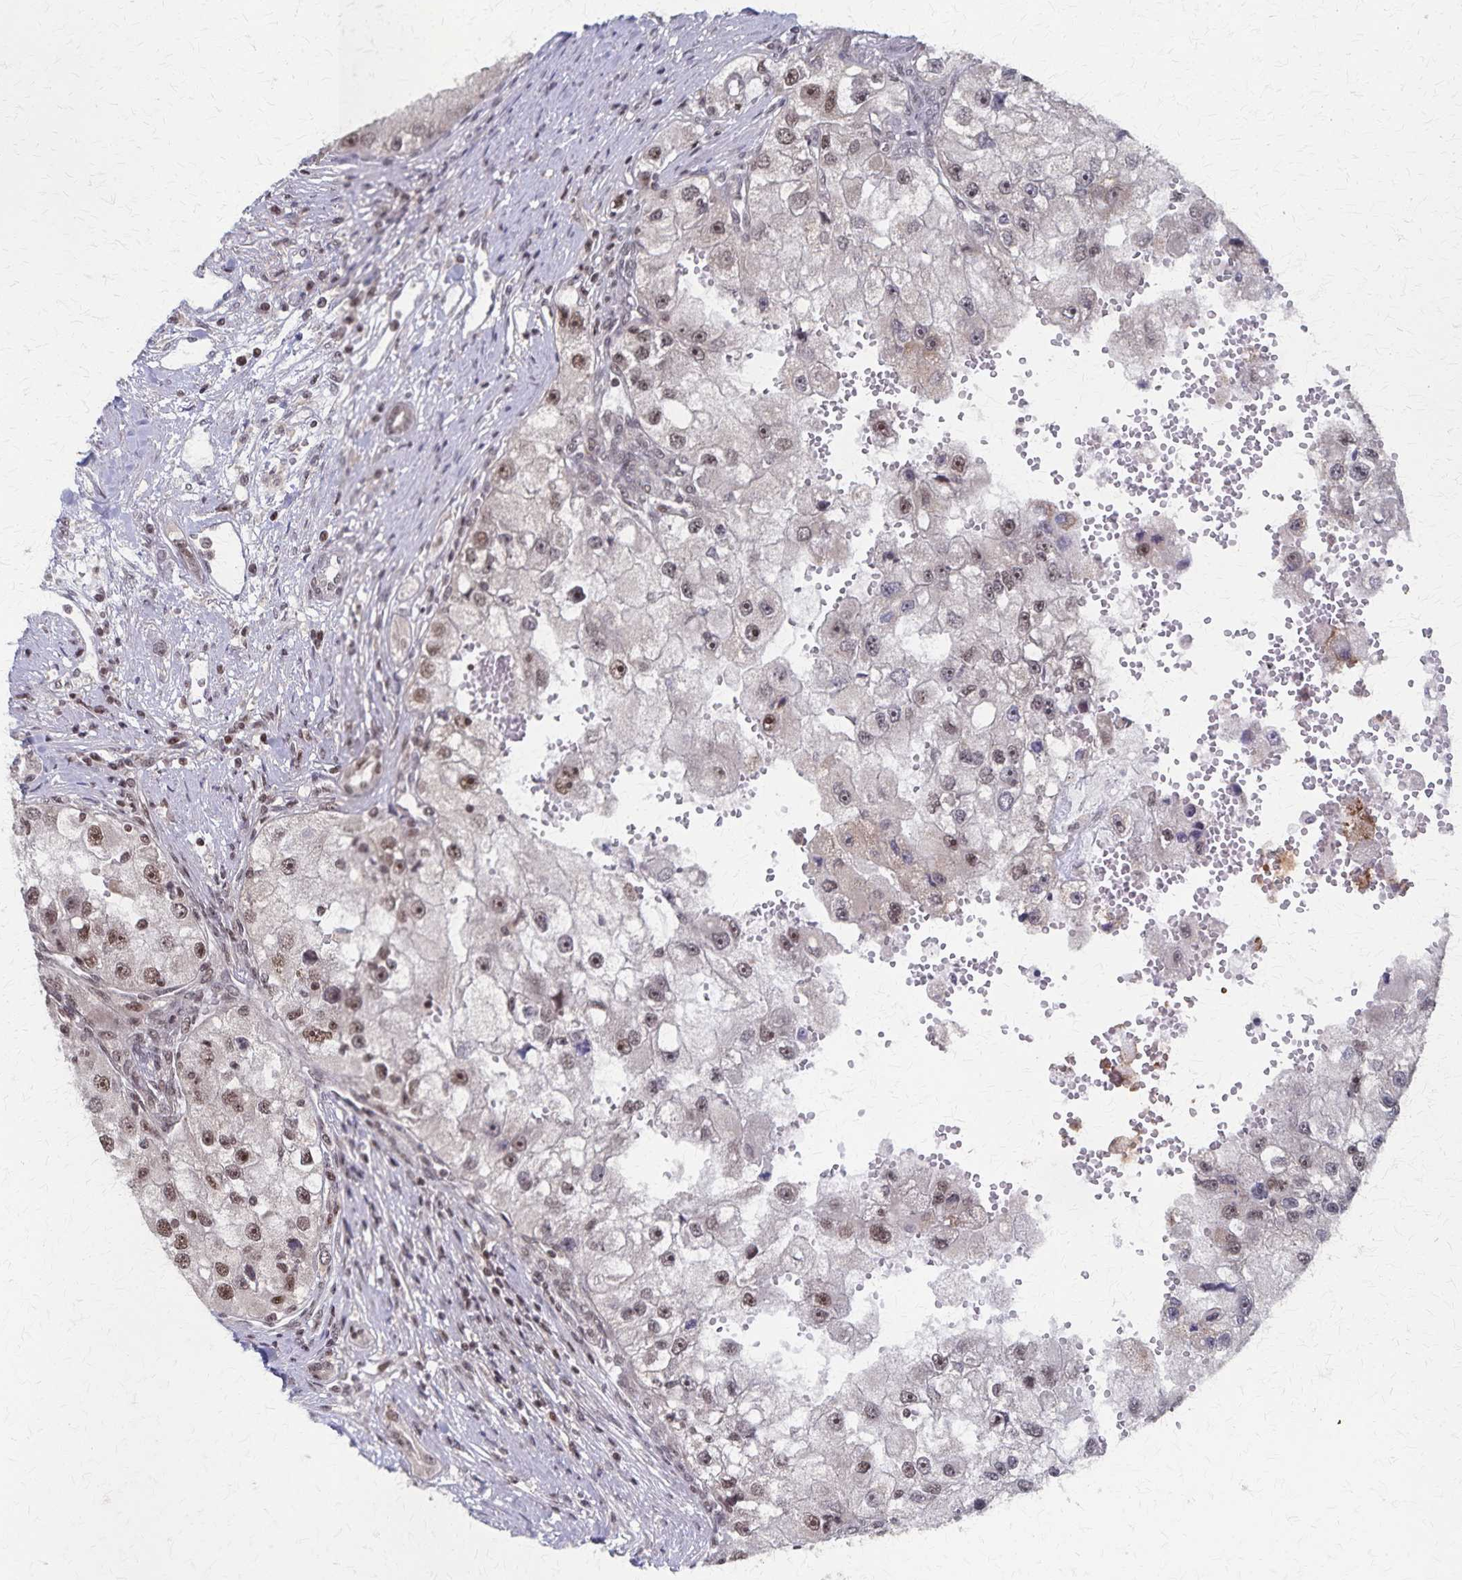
{"staining": {"intensity": "moderate", "quantity": "25%-75%", "location": "nuclear"}, "tissue": "renal cancer", "cell_type": "Tumor cells", "image_type": "cancer", "snomed": [{"axis": "morphology", "description": "Adenocarcinoma, NOS"}, {"axis": "topography", "description": "Kidney"}], "caption": "Brown immunohistochemical staining in adenocarcinoma (renal) shows moderate nuclear staining in approximately 25%-75% of tumor cells. Immunohistochemistry stains the protein in brown and the nuclei are stained blue.", "gene": "GTF2B", "patient": {"sex": "male", "age": 63}}